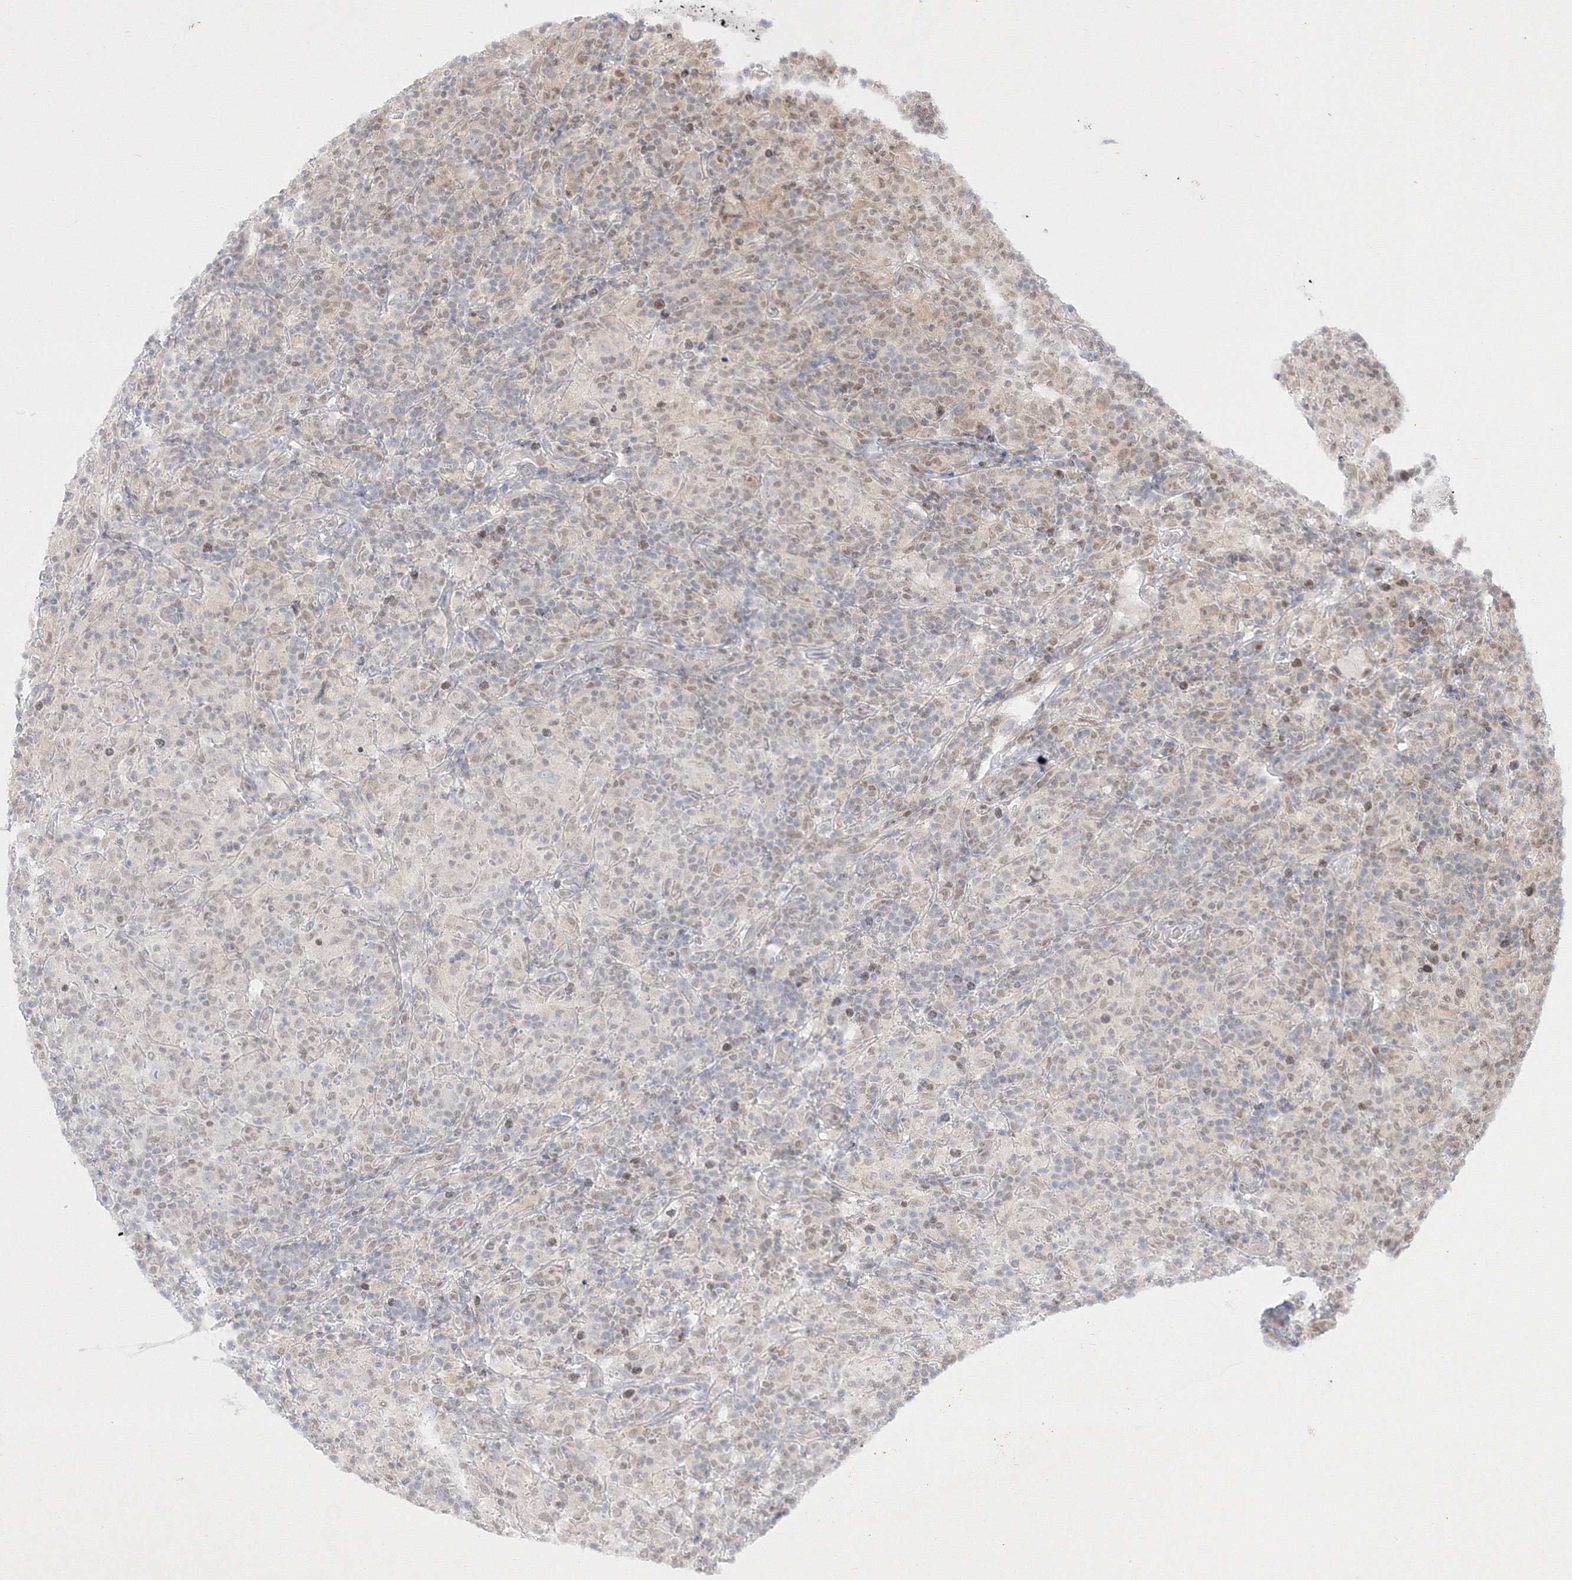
{"staining": {"intensity": "negative", "quantity": "none", "location": "none"}, "tissue": "lymphoma", "cell_type": "Tumor cells", "image_type": "cancer", "snomed": [{"axis": "morphology", "description": "Hodgkin's disease, NOS"}, {"axis": "topography", "description": "Lymph node"}], "caption": "Micrograph shows no protein expression in tumor cells of lymphoma tissue.", "gene": "TAB1", "patient": {"sex": "male", "age": 70}}